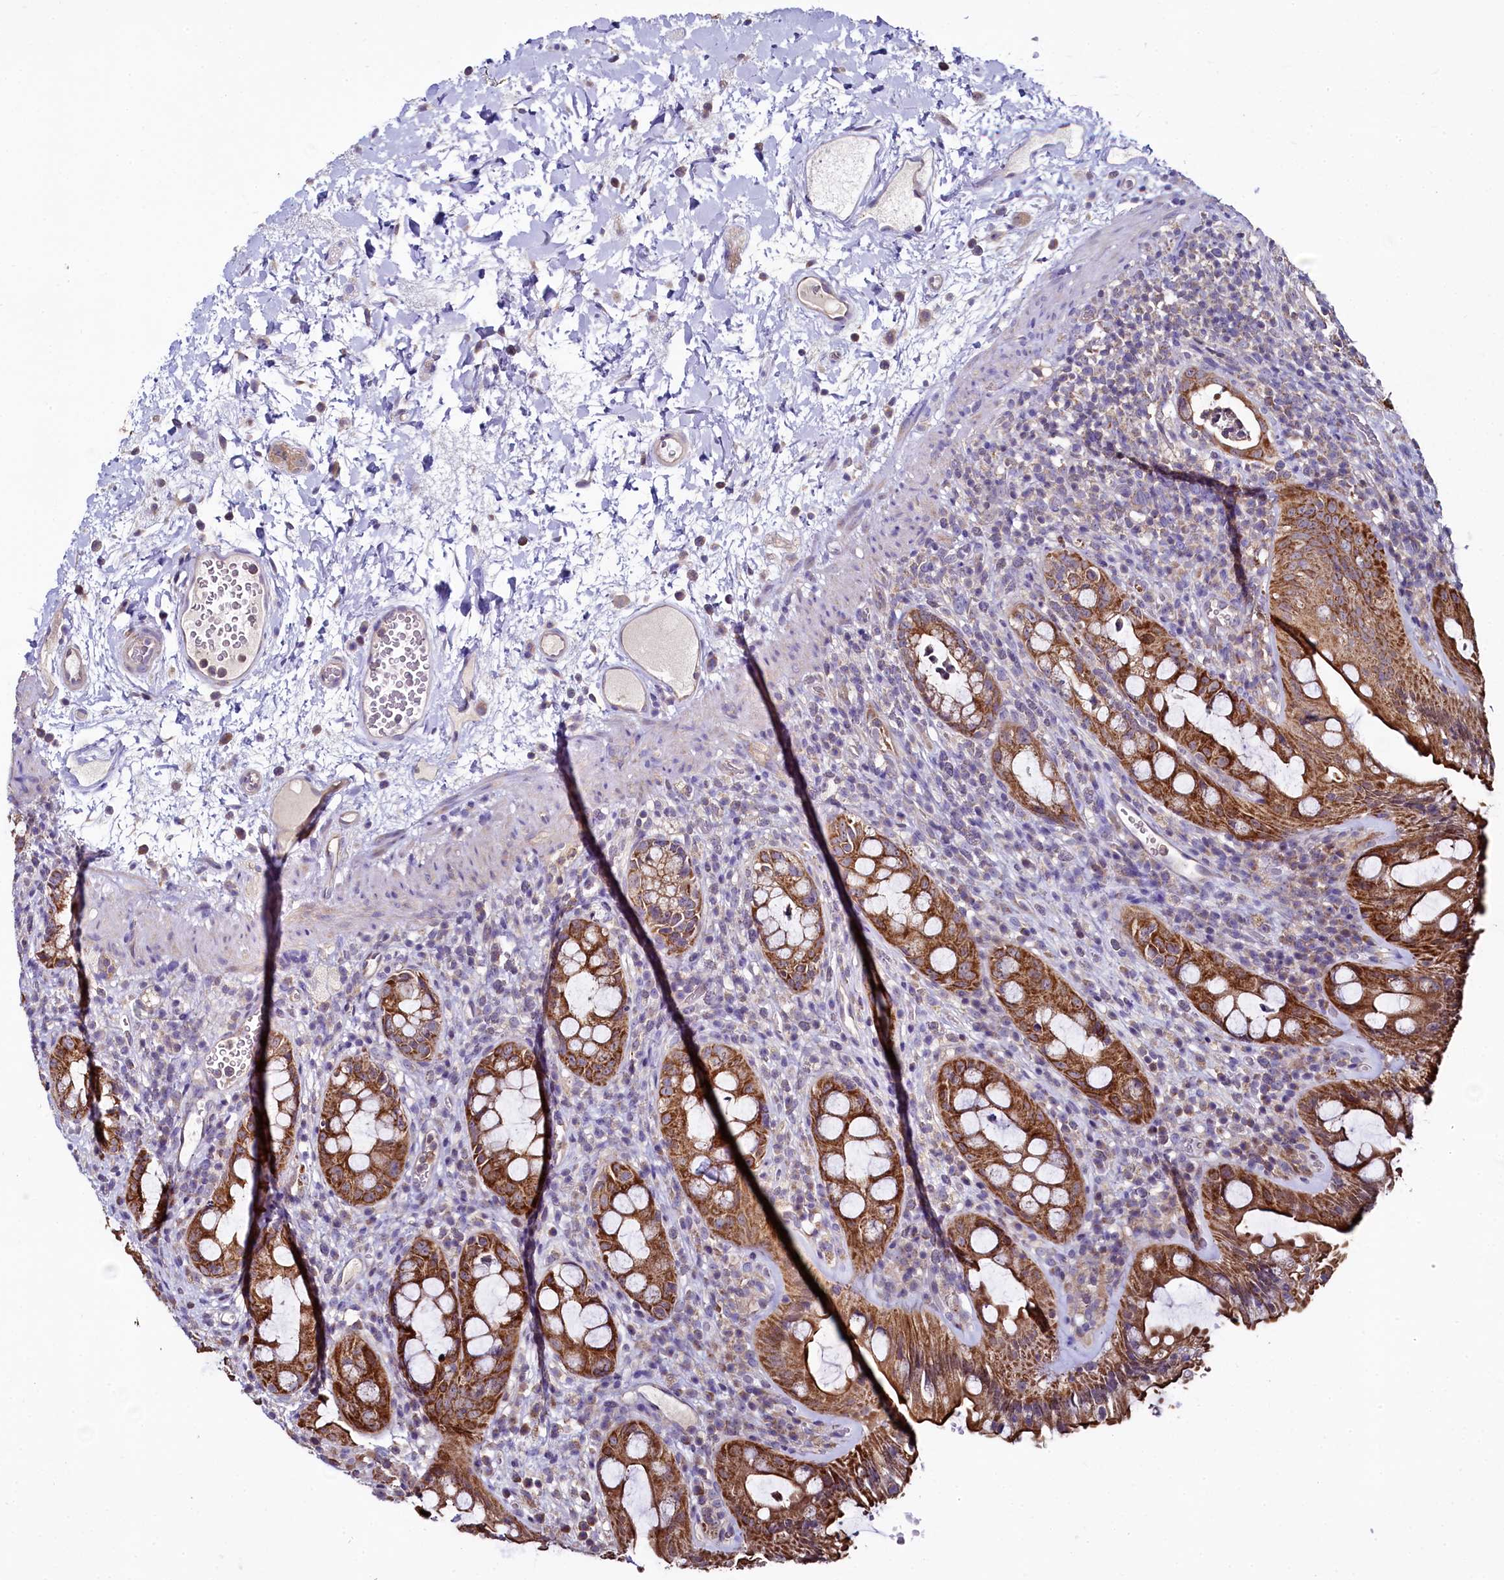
{"staining": {"intensity": "strong", "quantity": ">75%", "location": "cytoplasmic/membranous"}, "tissue": "rectum", "cell_type": "Glandular cells", "image_type": "normal", "snomed": [{"axis": "morphology", "description": "Normal tissue, NOS"}, {"axis": "topography", "description": "Rectum"}], "caption": "Normal rectum was stained to show a protein in brown. There is high levels of strong cytoplasmic/membranous positivity in about >75% of glandular cells. (DAB (3,3'-diaminobenzidine) IHC with brightfield microscopy, high magnification).", "gene": "MRPL57", "patient": {"sex": "female", "age": 57}}